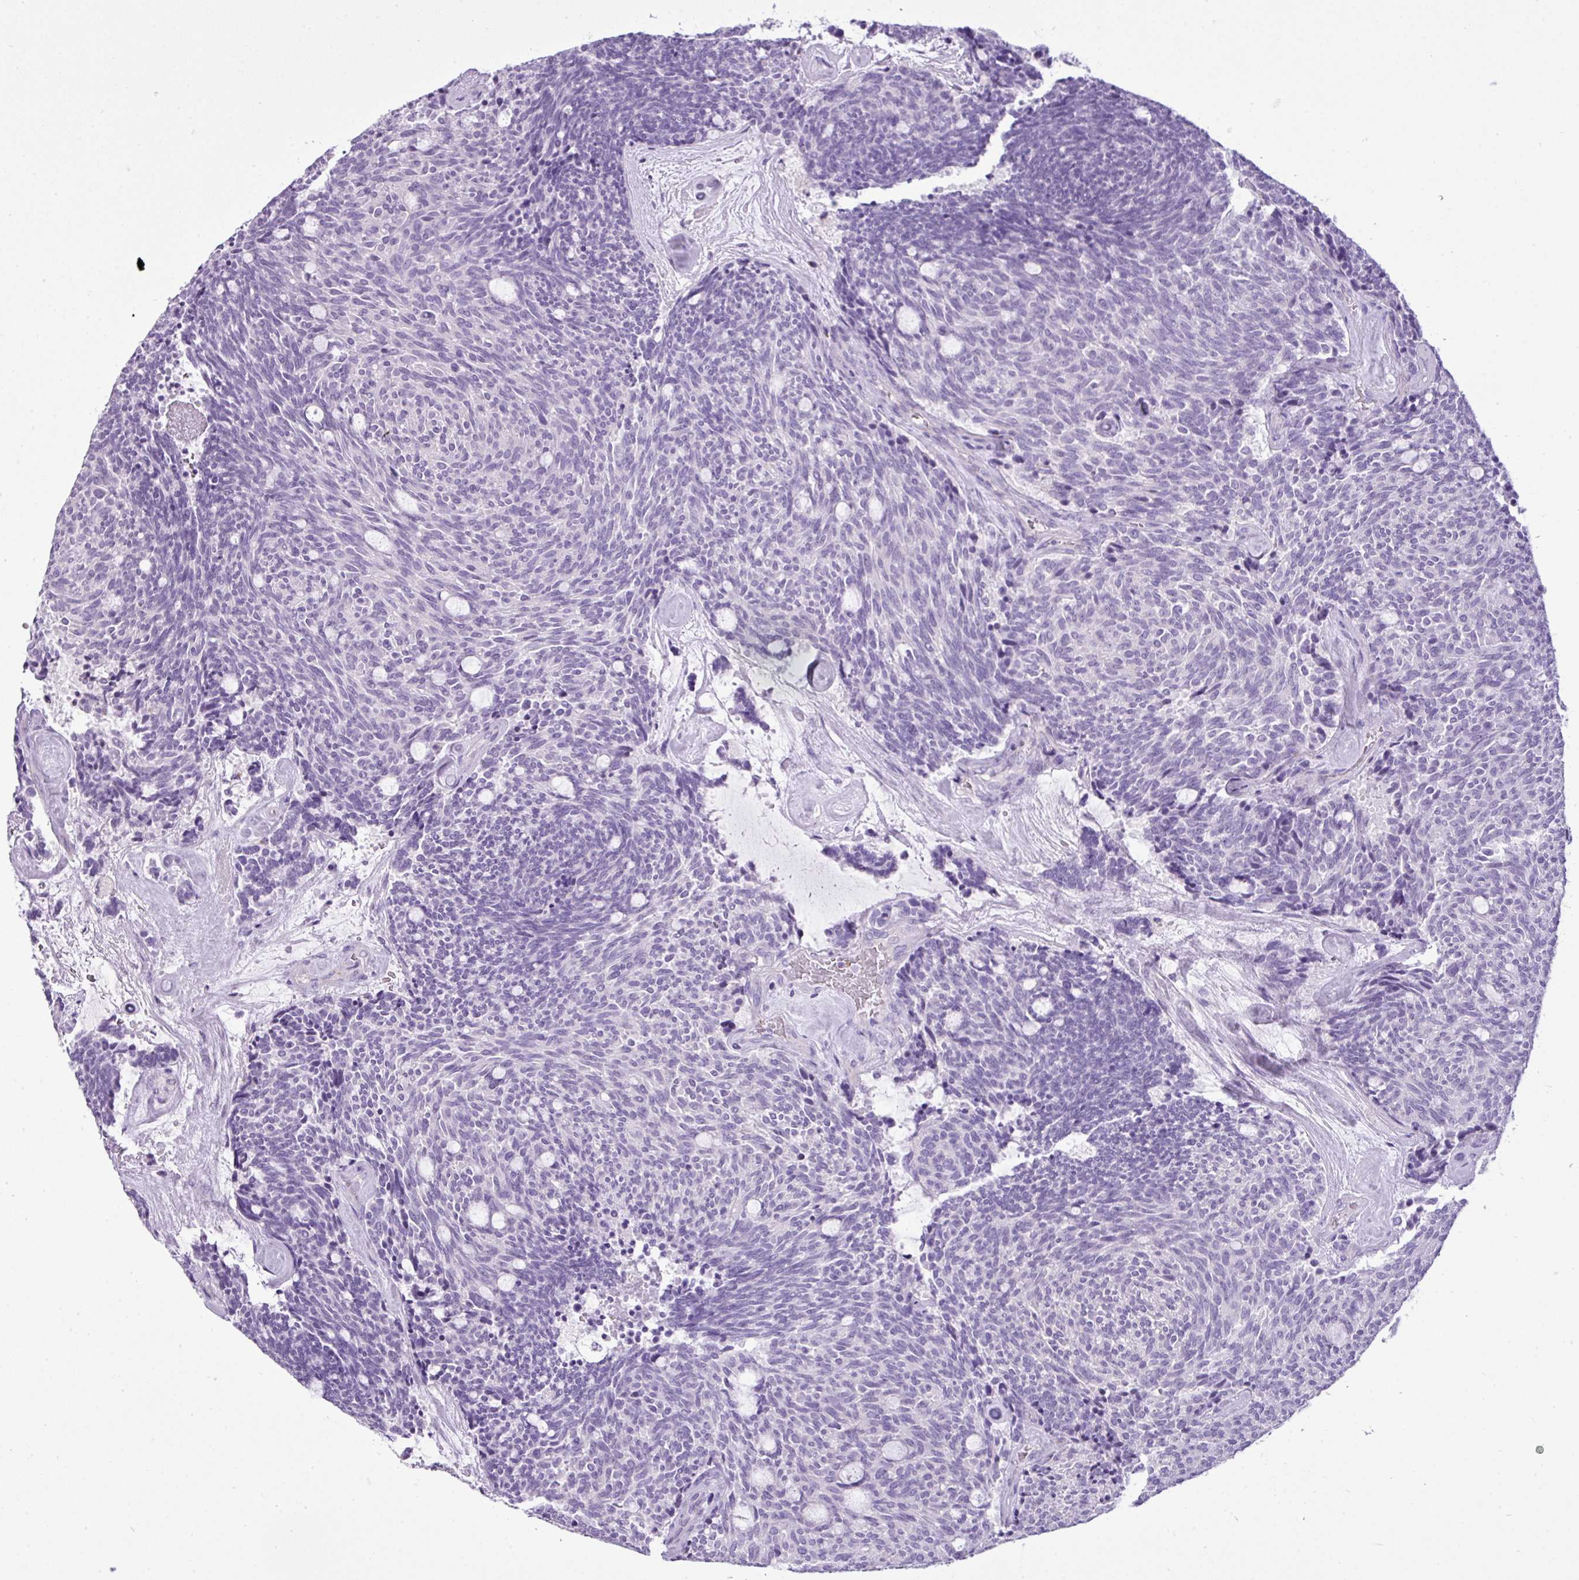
{"staining": {"intensity": "negative", "quantity": "none", "location": "none"}, "tissue": "carcinoid", "cell_type": "Tumor cells", "image_type": "cancer", "snomed": [{"axis": "morphology", "description": "Carcinoid, malignant, NOS"}, {"axis": "topography", "description": "Pancreas"}], "caption": "The image exhibits no significant positivity in tumor cells of carcinoid (malignant).", "gene": "FAM43A", "patient": {"sex": "female", "age": 54}}